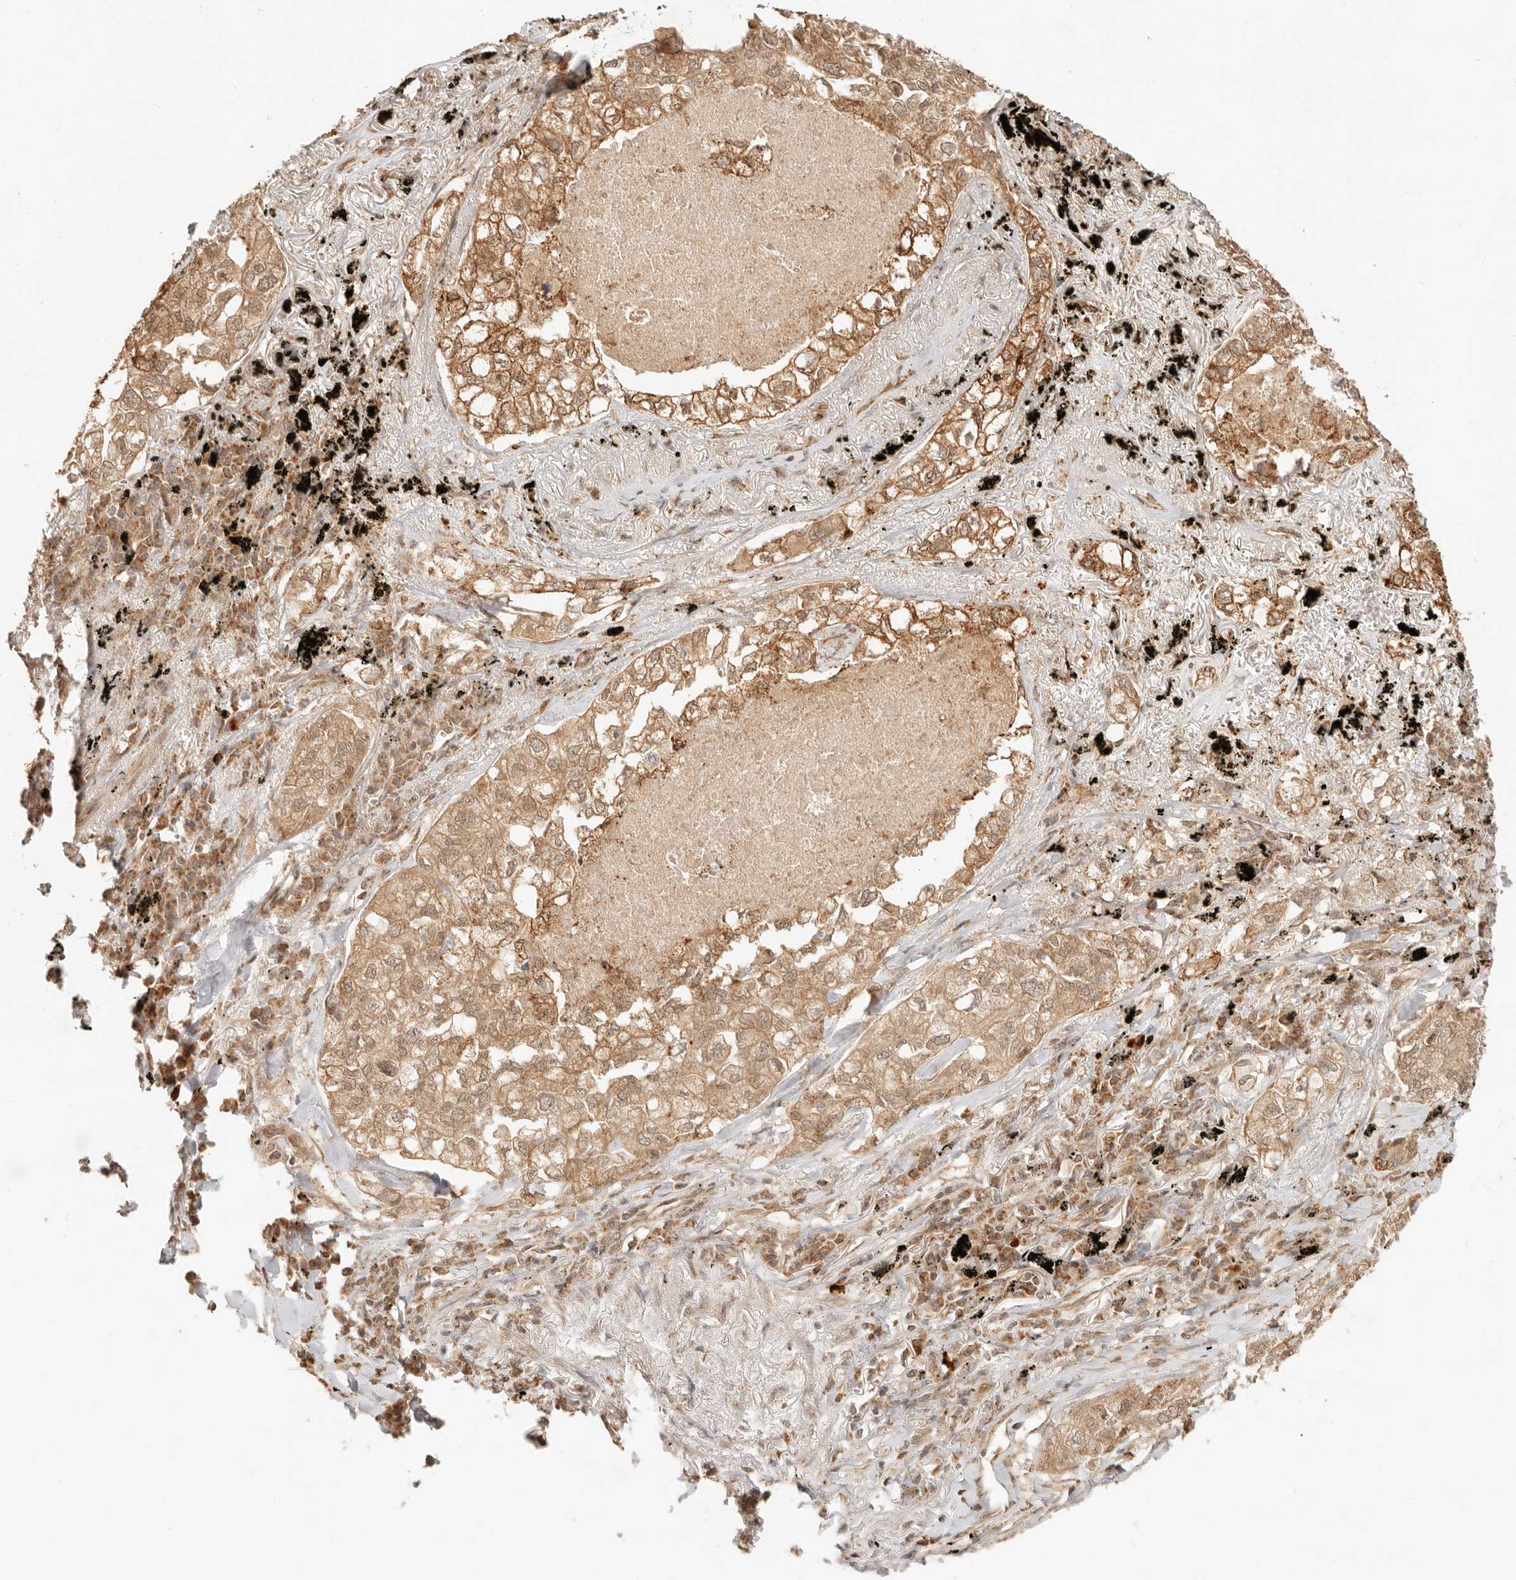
{"staining": {"intensity": "moderate", "quantity": ">75%", "location": "cytoplasmic/membranous"}, "tissue": "lung cancer", "cell_type": "Tumor cells", "image_type": "cancer", "snomed": [{"axis": "morphology", "description": "Adenocarcinoma, NOS"}, {"axis": "topography", "description": "Lung"}], "caption": "The histopathology image exhibits a brown stain indicating the presence of a protein in the cytoplasmic/membranous of tumor cells in lung adenocarcinoma.", "gene": "BAALC", "patient": {"sex": "male", "age": 65}}